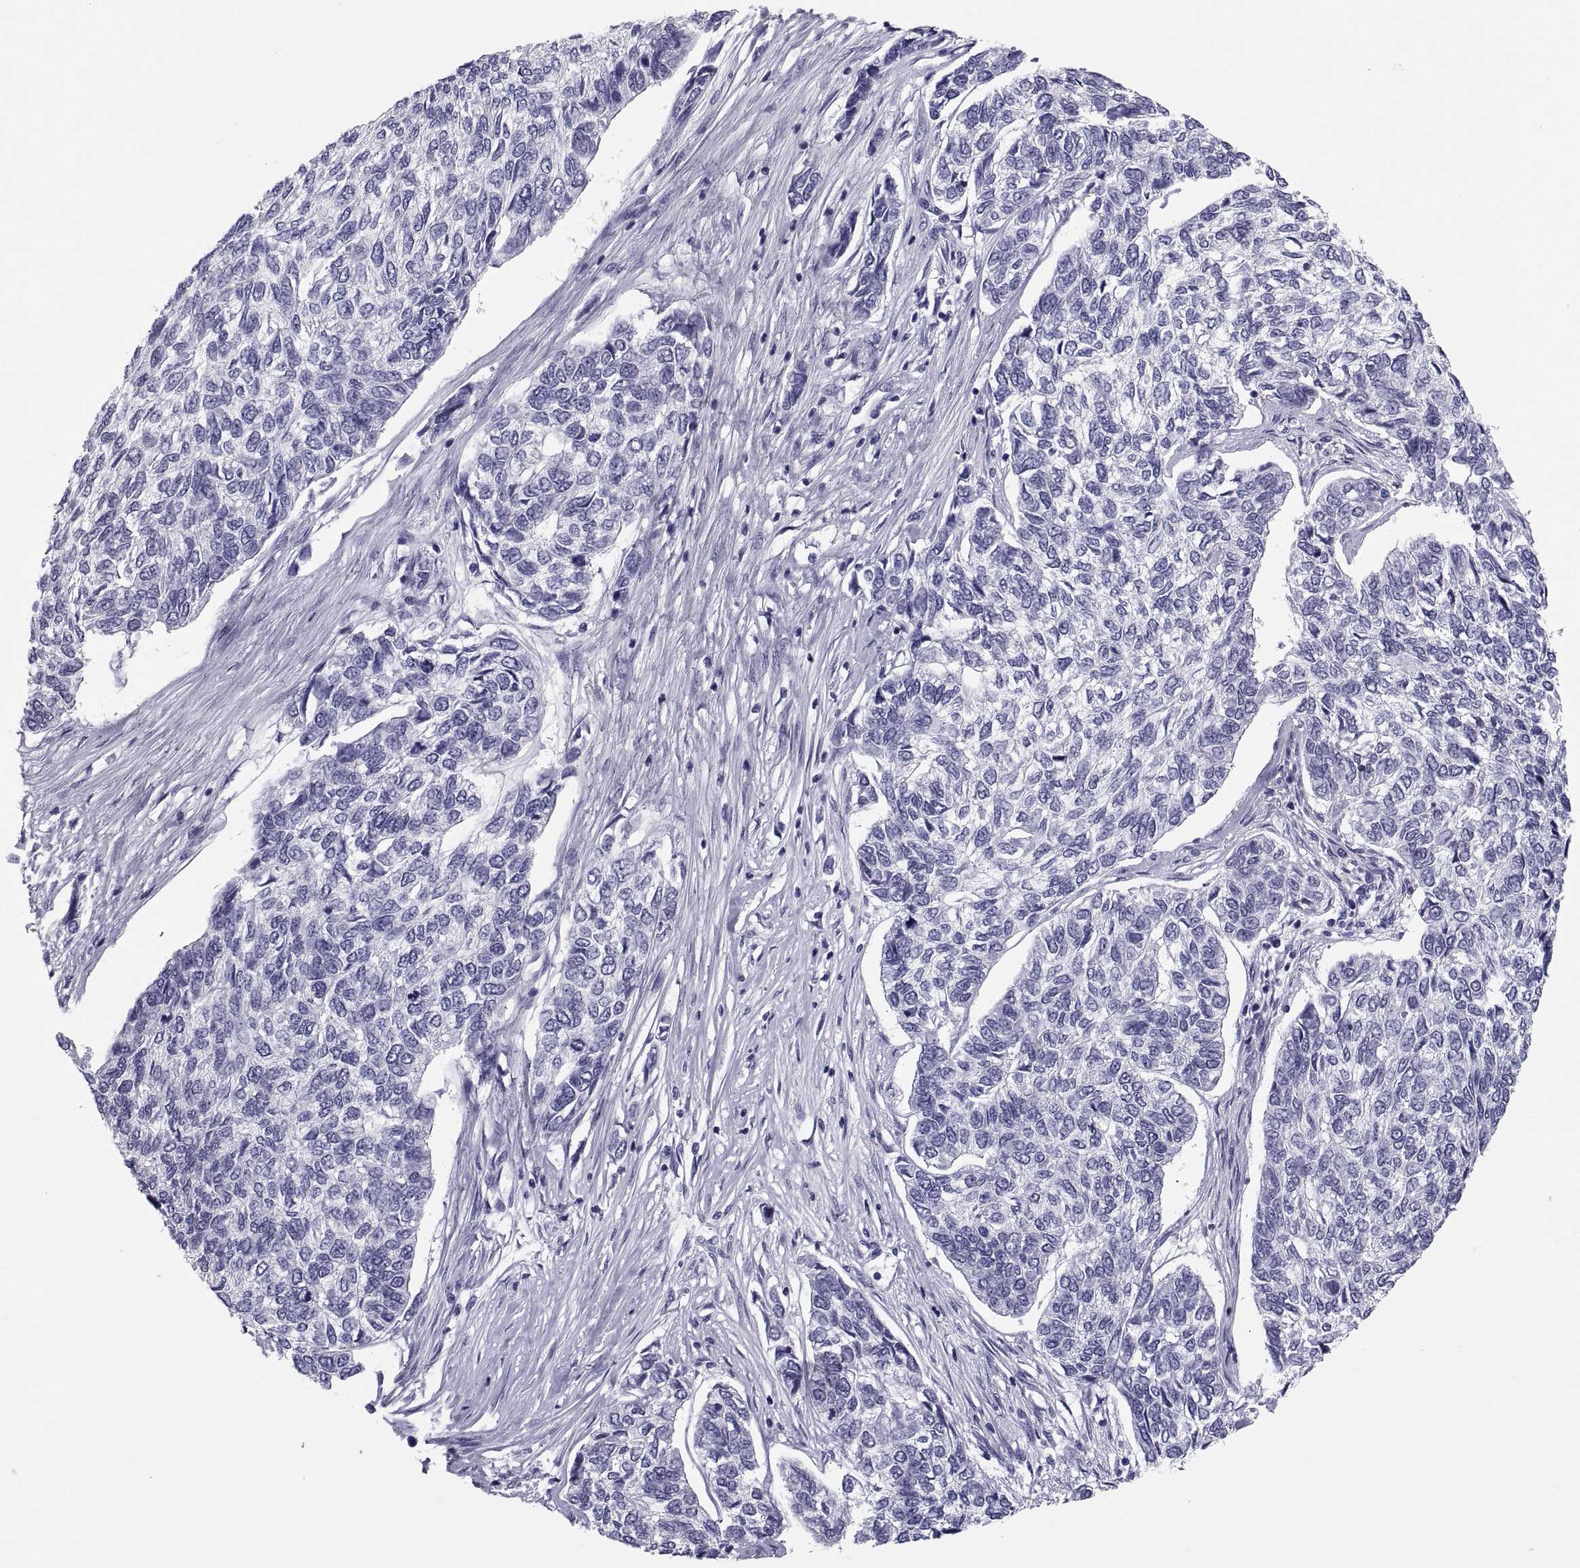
{"staining": {"intensity": "negative", "quantity": "none", "location": "none"}, "tissue": "skin cancer", "cell_type": "Tumor cells", "image_type": "cancer", "snomed": [{"axis": "morphology", "description": "Basal cell carcinoma"}, {"axis": "topography", "description": "Skin"}], "caption": "Micrograph shows no protein expression in tumor cells of basal cell carcinoma (skin) tissue. (Immunohistochemistry, brightfield microscopy, high magnification).", "gene": "DEFB129", "patient": {"sex": "female", "age": 65}}